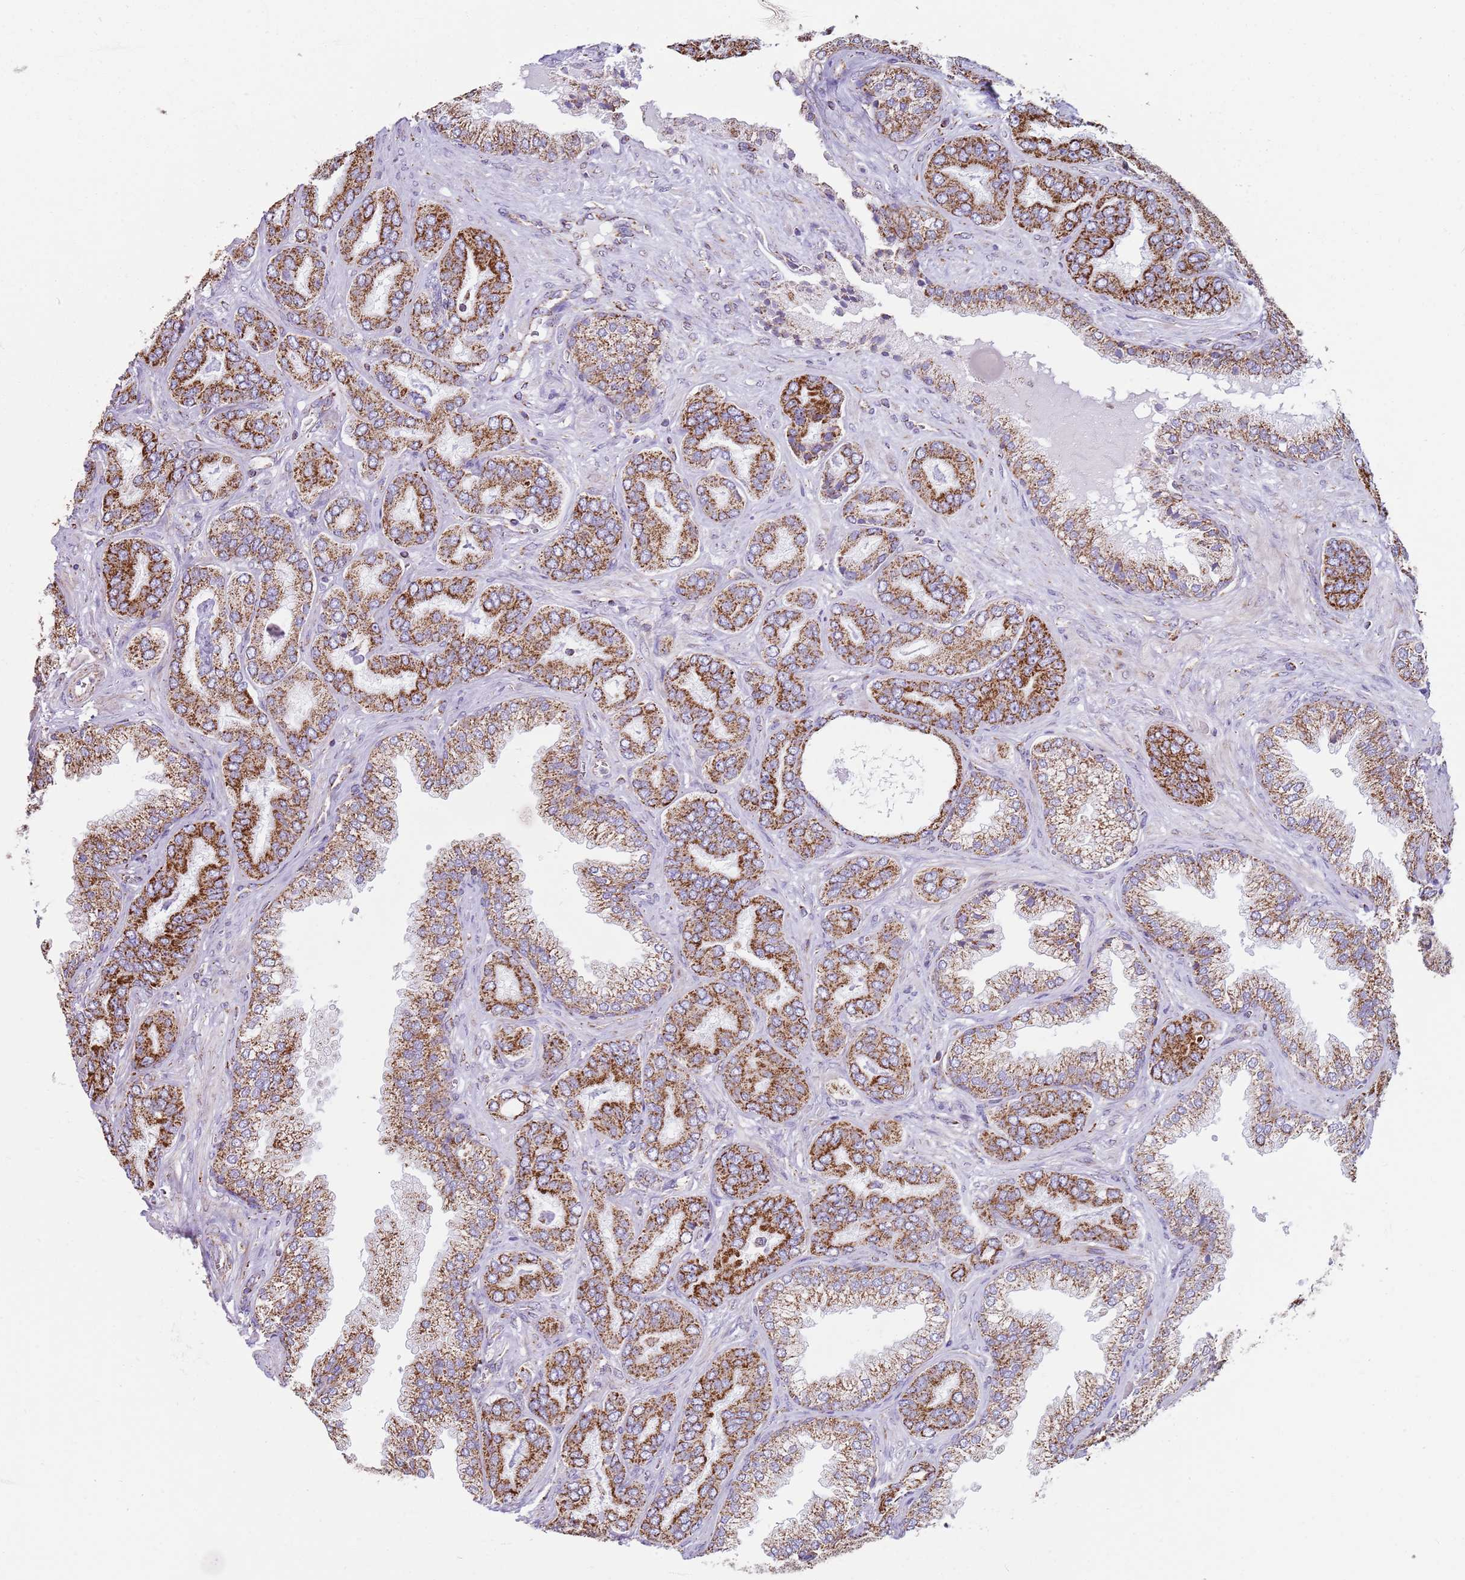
{"staining": {"intensity": "strong", "quantity": ">75%", "location": "cytoplasmic/membranous"}, "tissue": "prostate cancer", "cell_type": "Tumor cells", "image_type": "cancer", "snomed": [{"axis": "morphology", "description": "Adenocarcinoma, High grade"}, {"axis": "topography", "description": "Prostate"}], "caption": "Immunohistochemical staining of human prostate cancer (adenocarcinoma (high-grade)) reveals strong cytoplasmic/membranous protein expression in about >75% of tumor cells.", "gene": "TTLL1", "patient": {"sex": "male", "age": 72}}